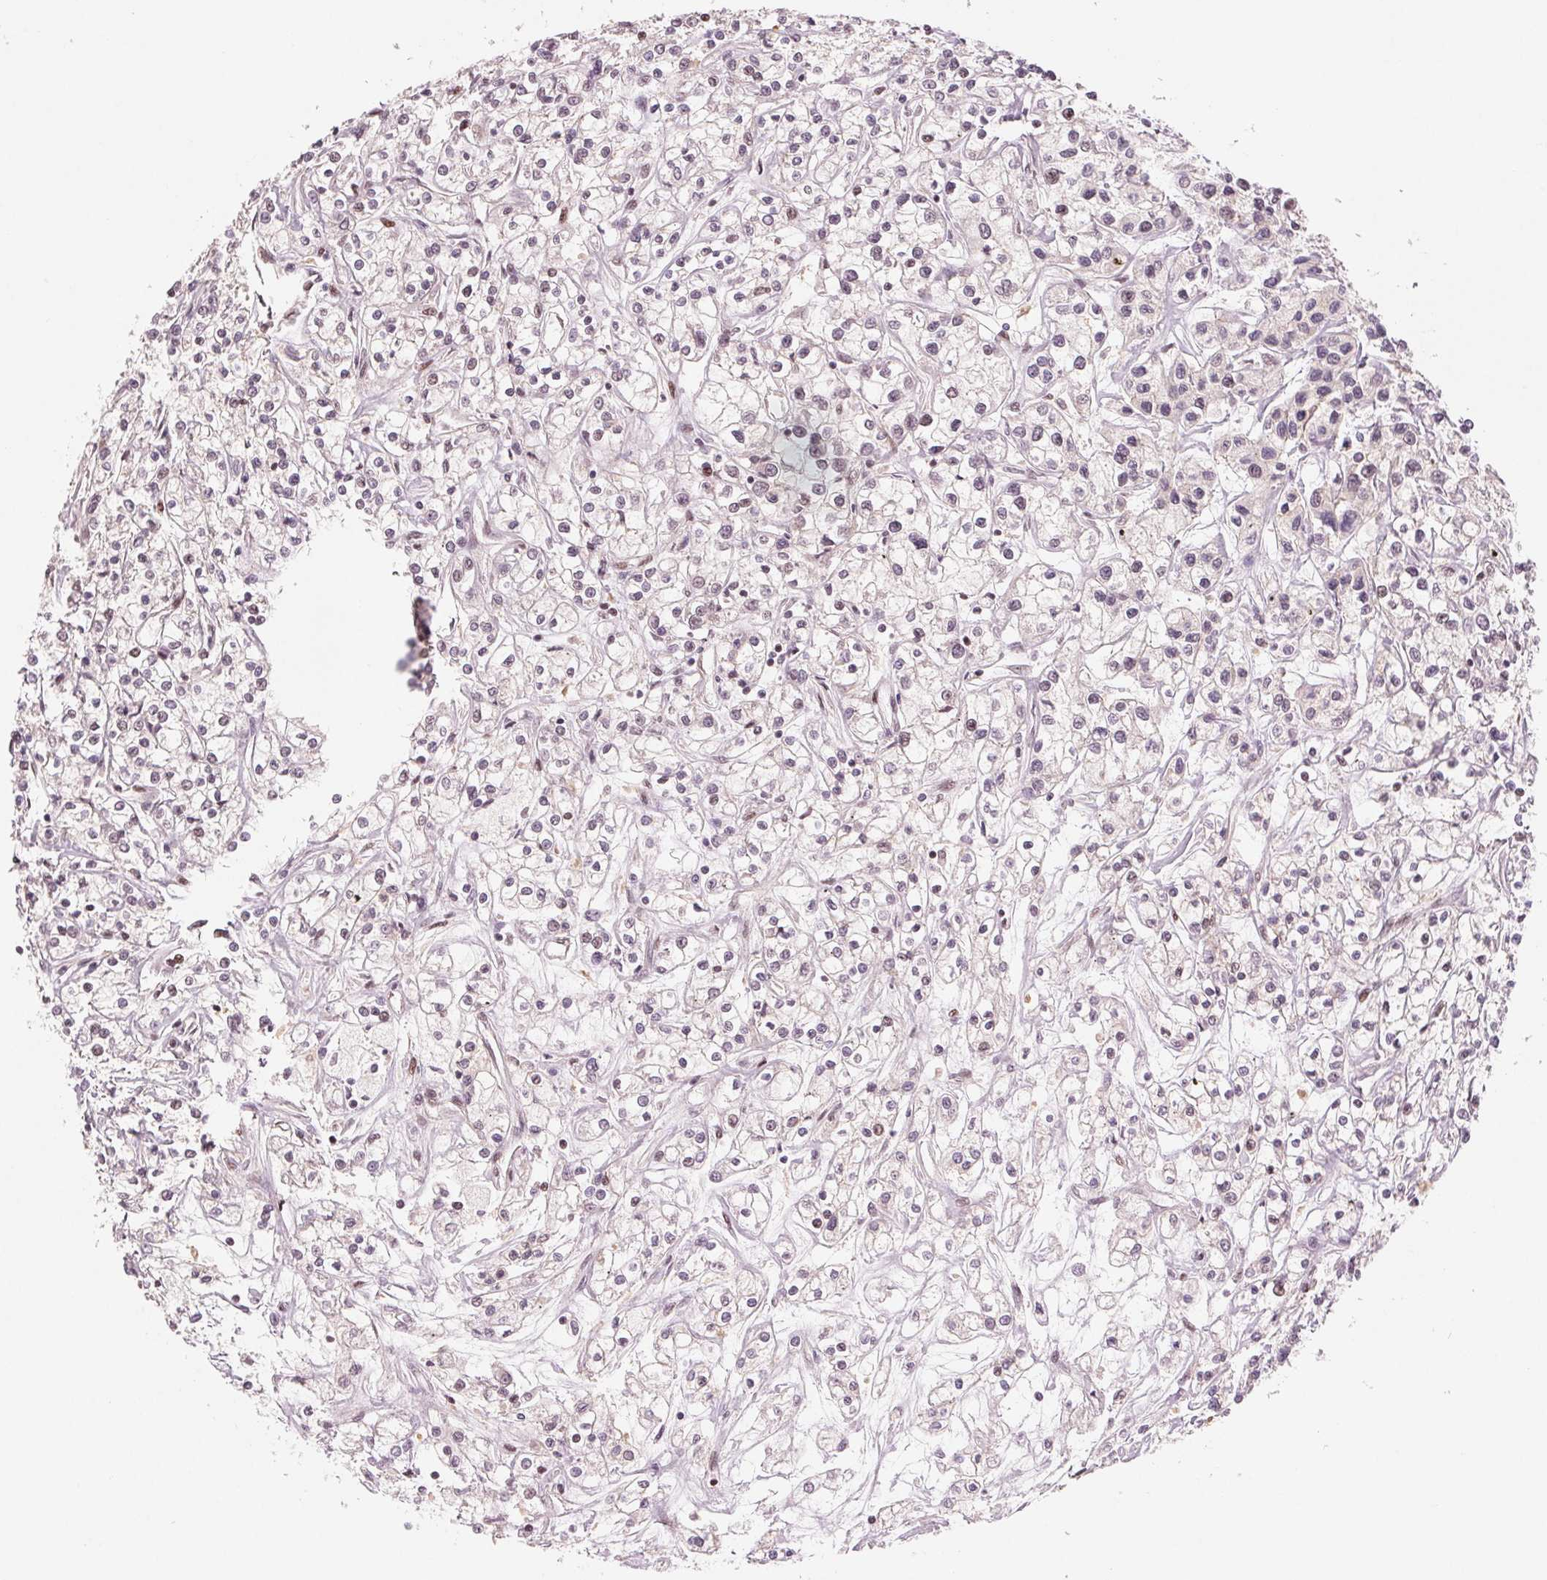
{"staining": {"intensity": "weak", "quantity": "<25%", "location": "nuclear"}, "tissue": "renal cancer", "cell_type": "Tumor cells", "image_type": "cancer", "snomed": [{"axis": "morphology", "description": "Adenocarcinoma, NOS"}, {"axis": "topography", "description": "Kidney"}], "caption": "Immunohistochemistry (IHC) photomicrograph of neoplastic tissue: renal adenocarcinoma stained with DAB (3,3'-diaminobenzidine) shows no significant protein expression in tumor cells.", "gene": "TTLL9", "patient": {"sex": "female", "age": 59}}